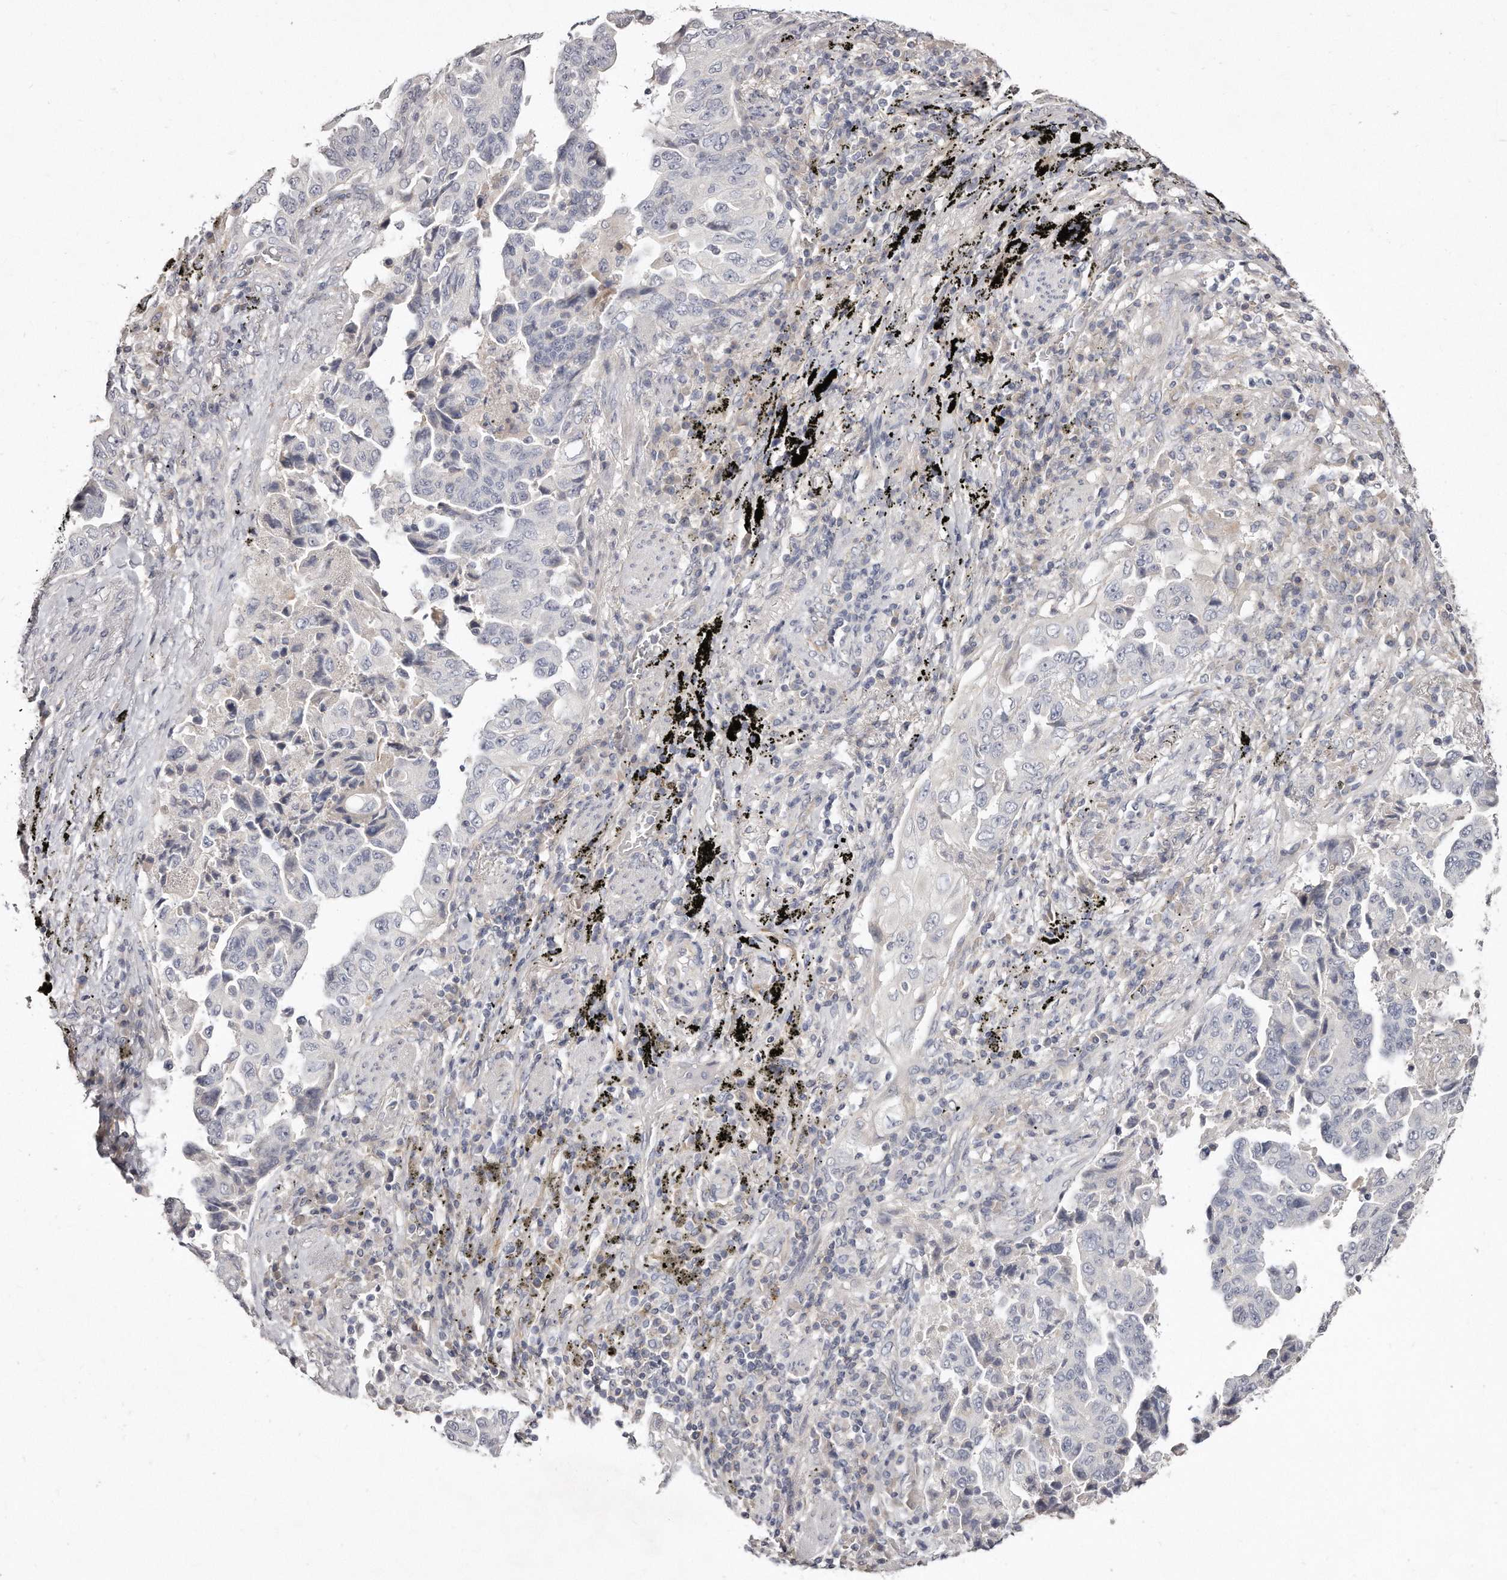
{"staining": {"intensity": "negative", "quantity": "none", "location": "none"}, "tissue": "lung cancer", "cell_type": "Tumor cells", "image_type": "cancer", "snomed": [{"axis": "morphology", "description": "Adenocarcinoma, NOS"}, {"axis": "topography", "description": "Lung"}], "caption": "Adenocarcinoma (lung) was stained to show a protein in brown. There is no significant staining in tumor cells.", "gene": "TTLL4", "patient": {"sex": "female", "age": 51}}